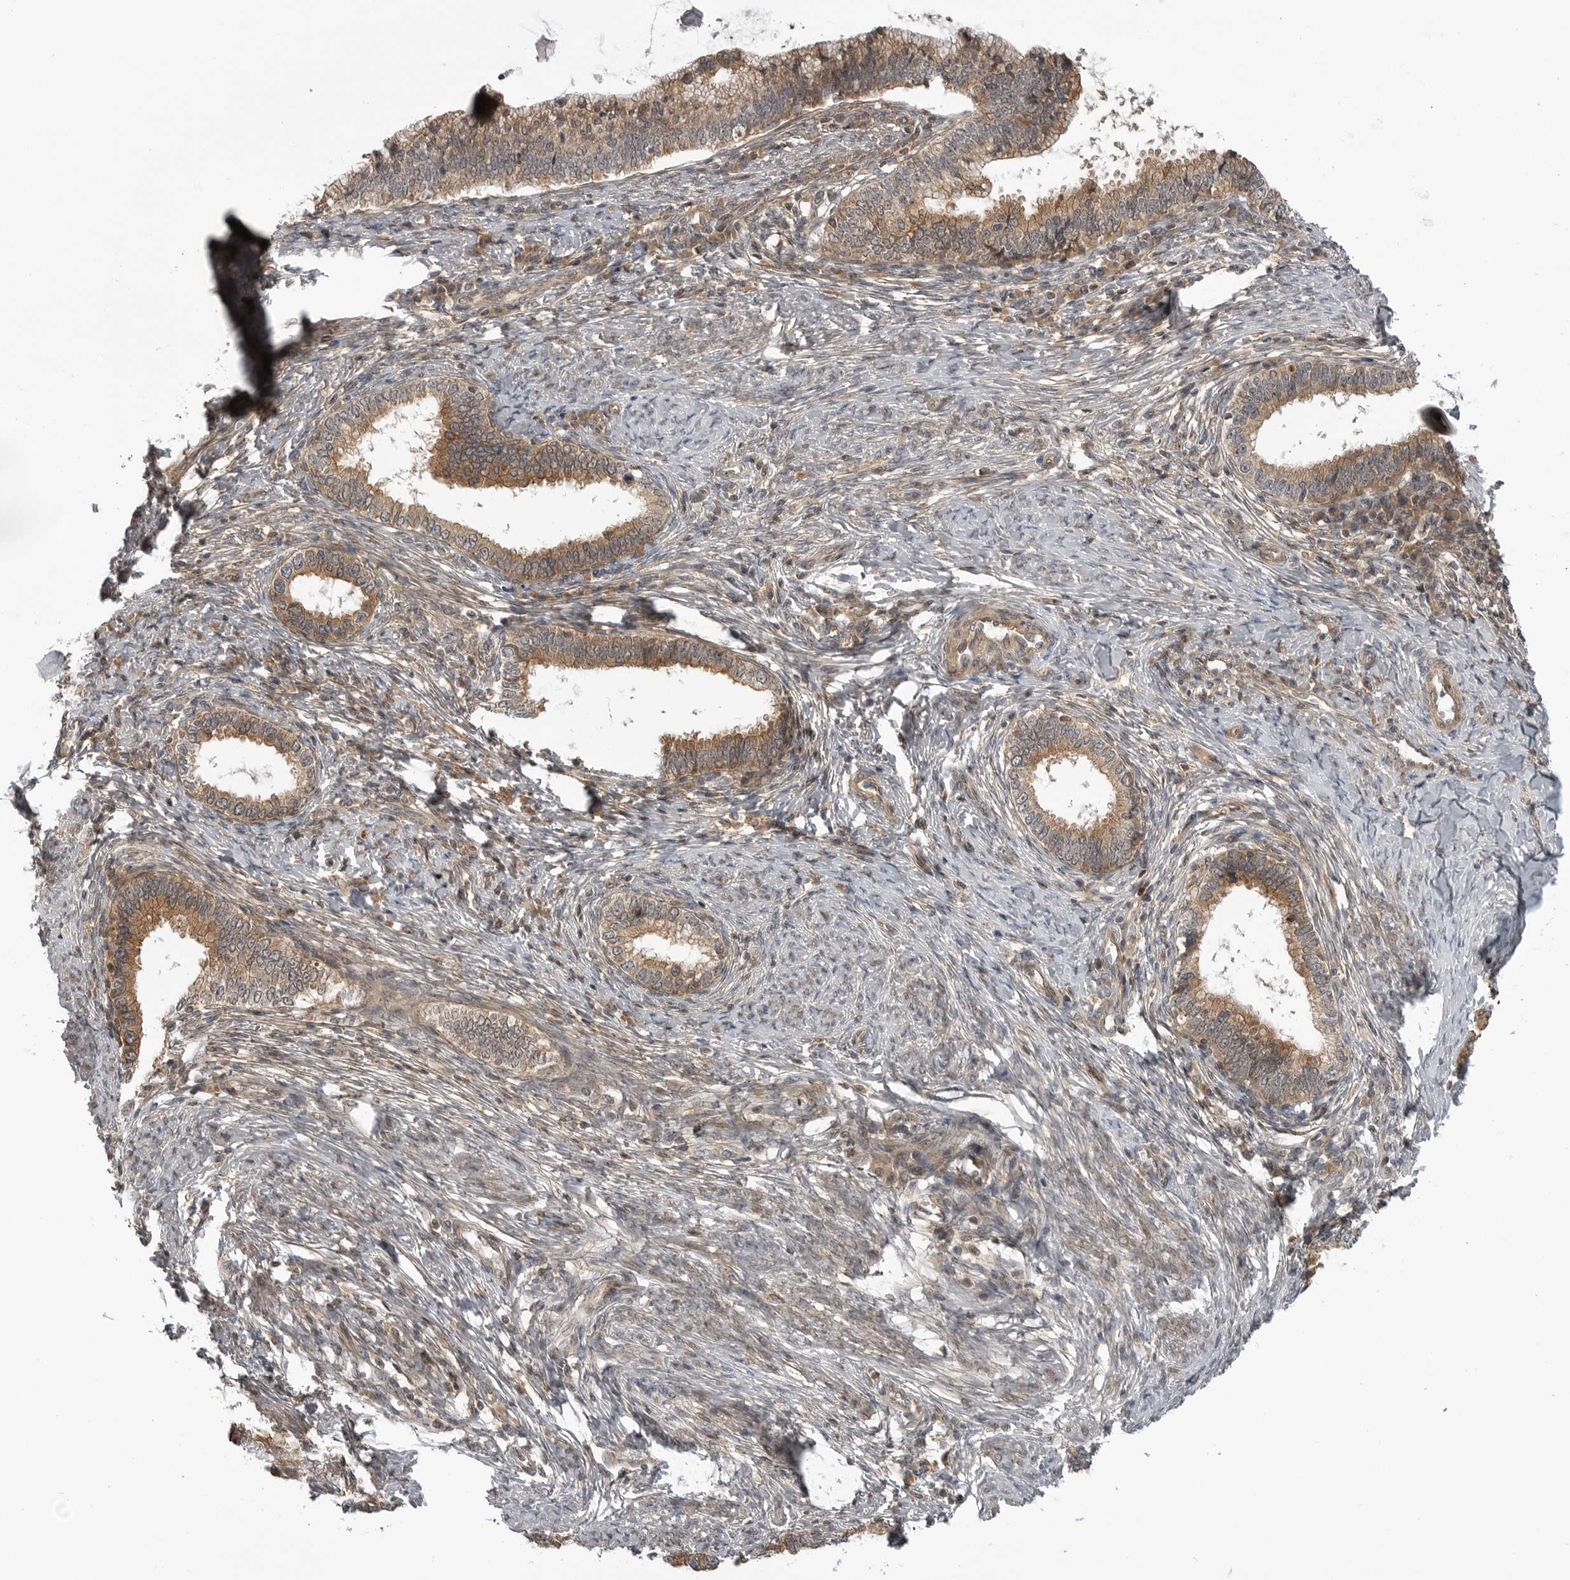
{"staining": {"intensity": "moderate", "quantity": ">75%", "location": "cytoplasmic/membranous"}, "tissue": "cervical cancer", "cell_type": "Tumor cells", "image_type": "cancer", "snomed": [{"axis": "morphology", "description": "Adenocarcinoma, NOS"}, {"axis": "topography", "description": "Cervix"}], "caption": "DAB (3,3'-diaminobenzidine) immunohistochemical staining of cervical adenocarcinoma displays moderate cytoplasmic/membranous protein staining in about >75% of tumor cells. (DAB IHC, brown staining for protein, blue staining for nuclei).", "gene": "LRRC45", "patient": {"sex": "female", "age": 36}}